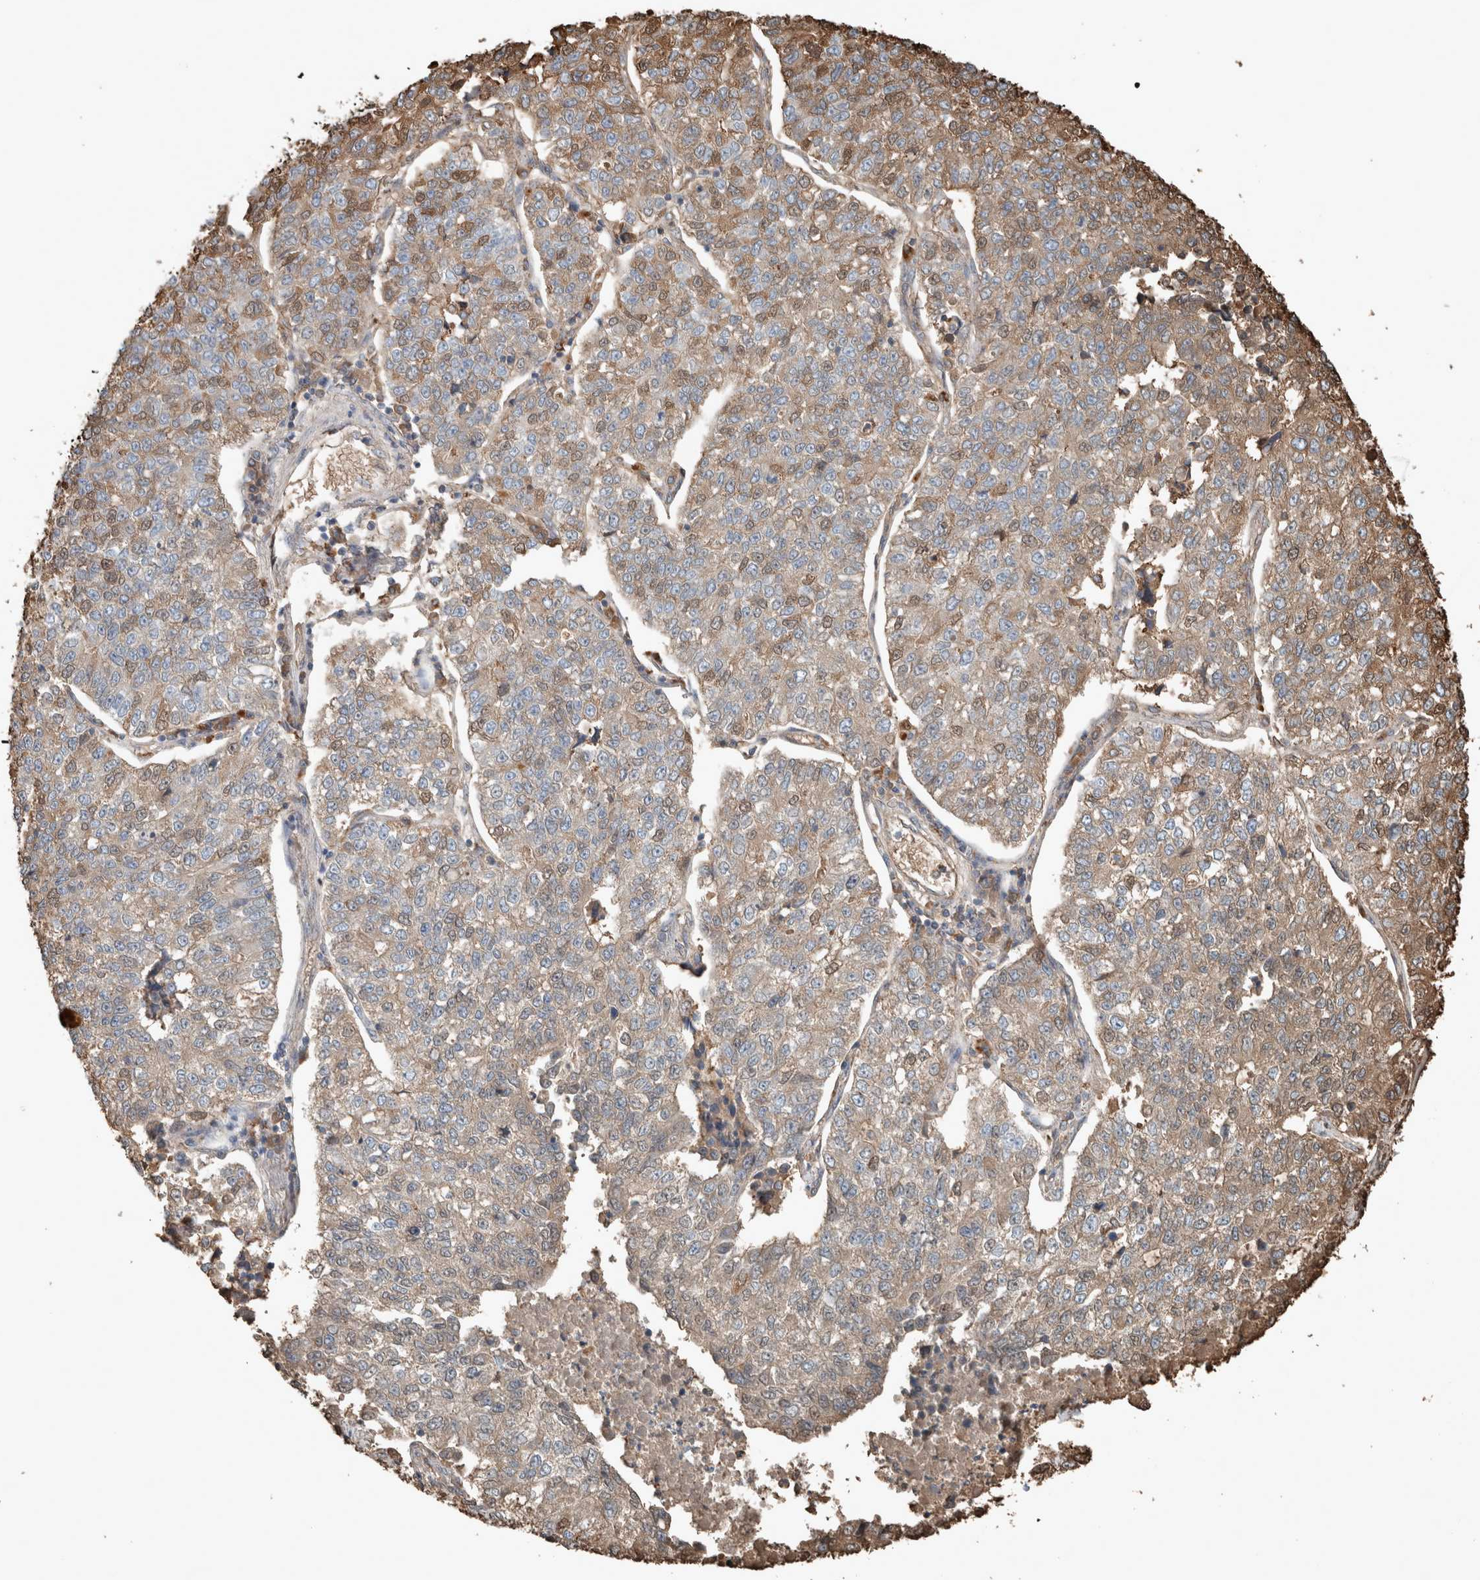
{"staining": {"intensity": "weak", "quantity": ">75%", "location": "cytoplasmic/membranous"}, "tissue": "lung cancer", "cell_type": "Tumor cells", "image_type": "cancer", "snomed": [{"axis": "morphology", "description": "Adenocarcinoma, NOS"}, {"axis": "topography", "description": "Lung"}], "caption": "A brown stain highlights weak cytoplasmic/membranous staining of a protein in human lung cancer tumor cells.", "gene": "USP34", "patient": {"sex": "male", "age": 49}}